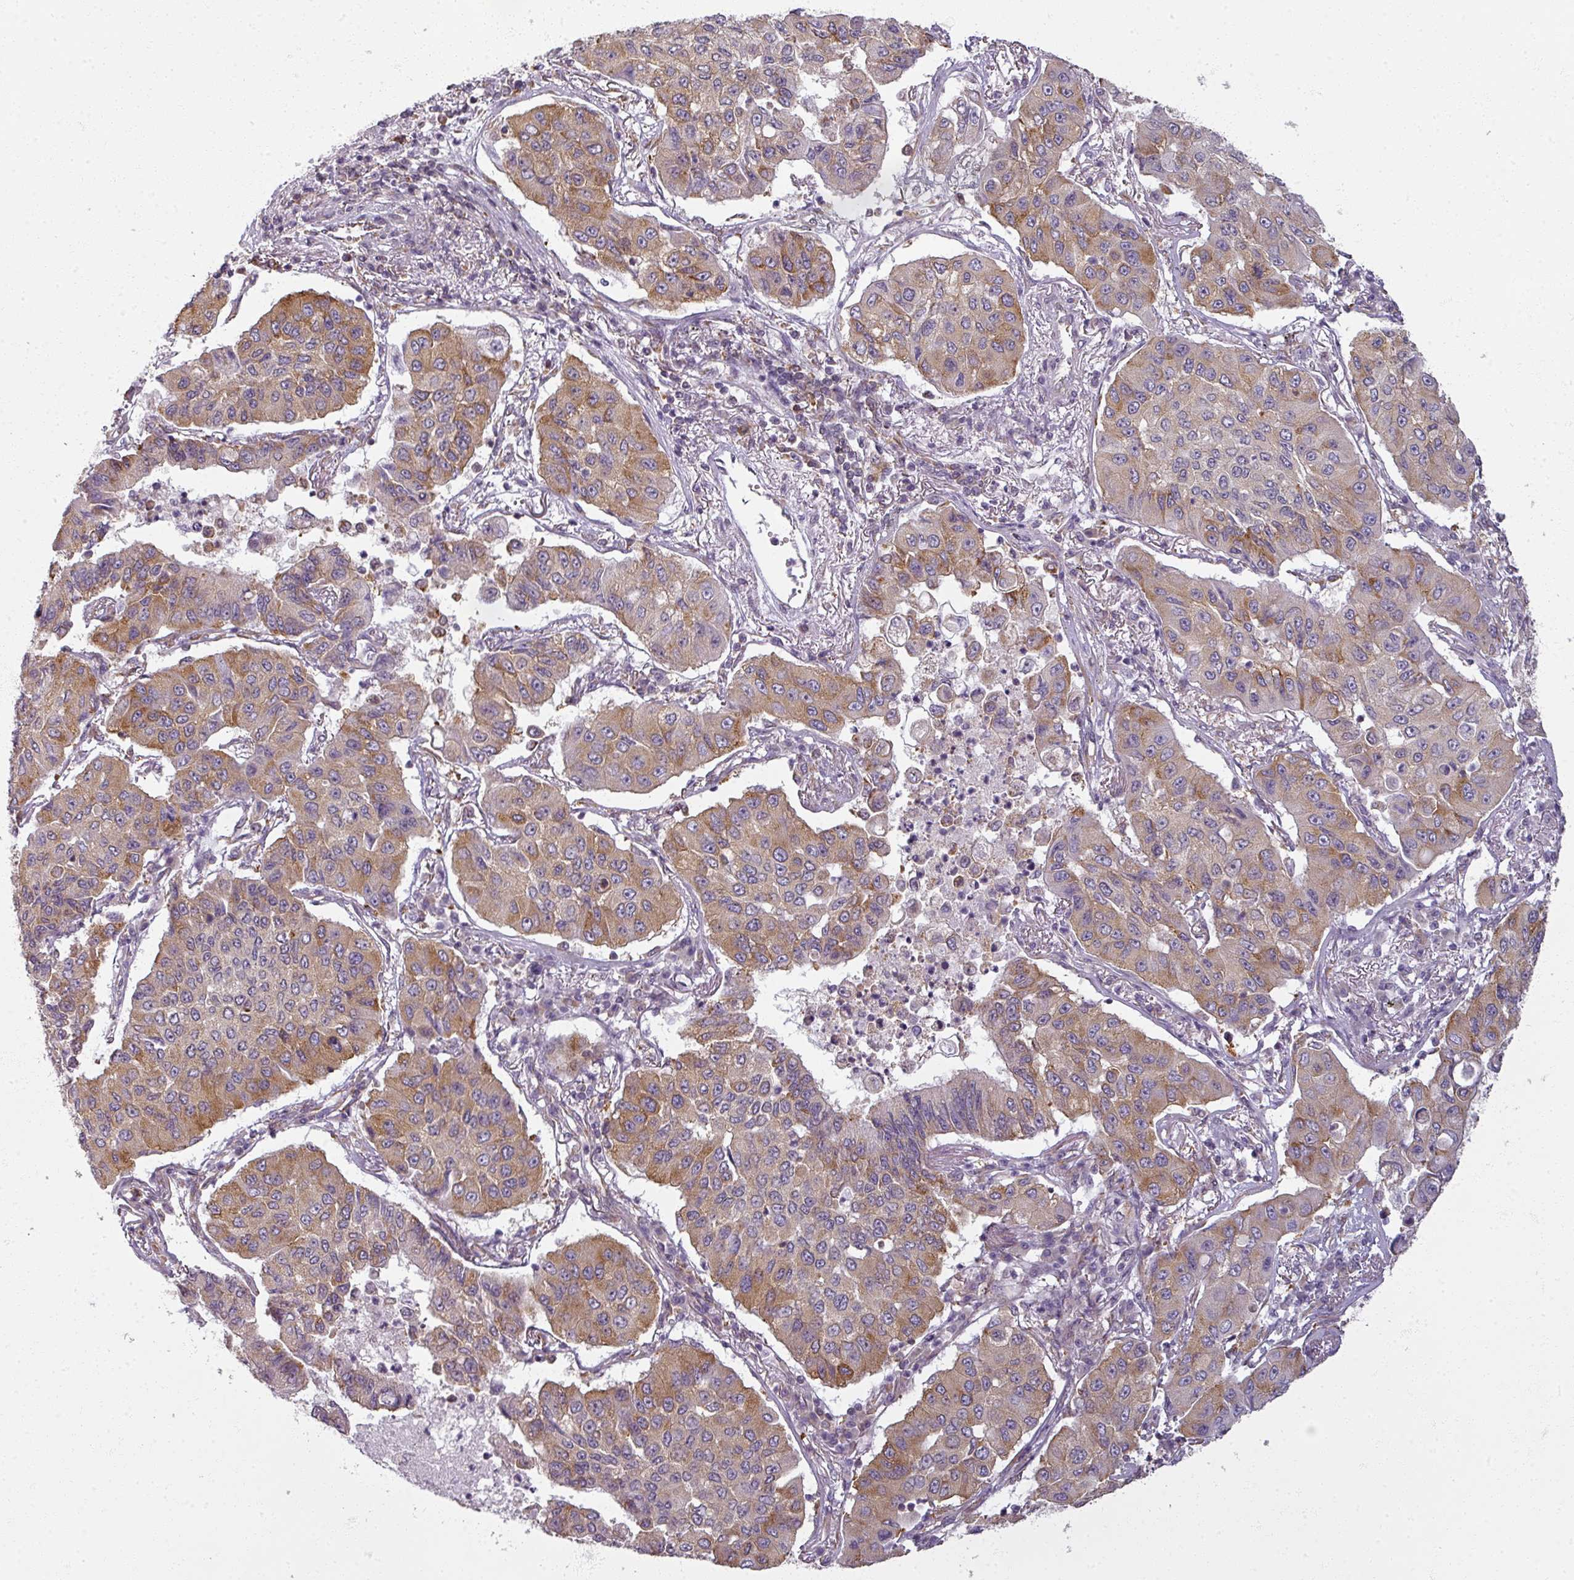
{"staining": {"intensity": "moderate", "quantity": "25%-75%", "location": "cytoplasmic/membranous"}, "tissue": "lung cancer", "cell_type": "Tumor cells", "image_type": "cancer", "snomed": [{"axis": "morphology", "description": "Squamous cell carcinoma, NOS"}, {"axis": "topography", "description": "Lung"}], "caption": "A brown stain labels moderate cytoplasmic/membranous expression of a protein in human lung cancer tumor cells. (IHC, brightfield microscopy, high magnification).", "gene": "AGPAT4", "patient": {"sex": "male", "age": 74}}